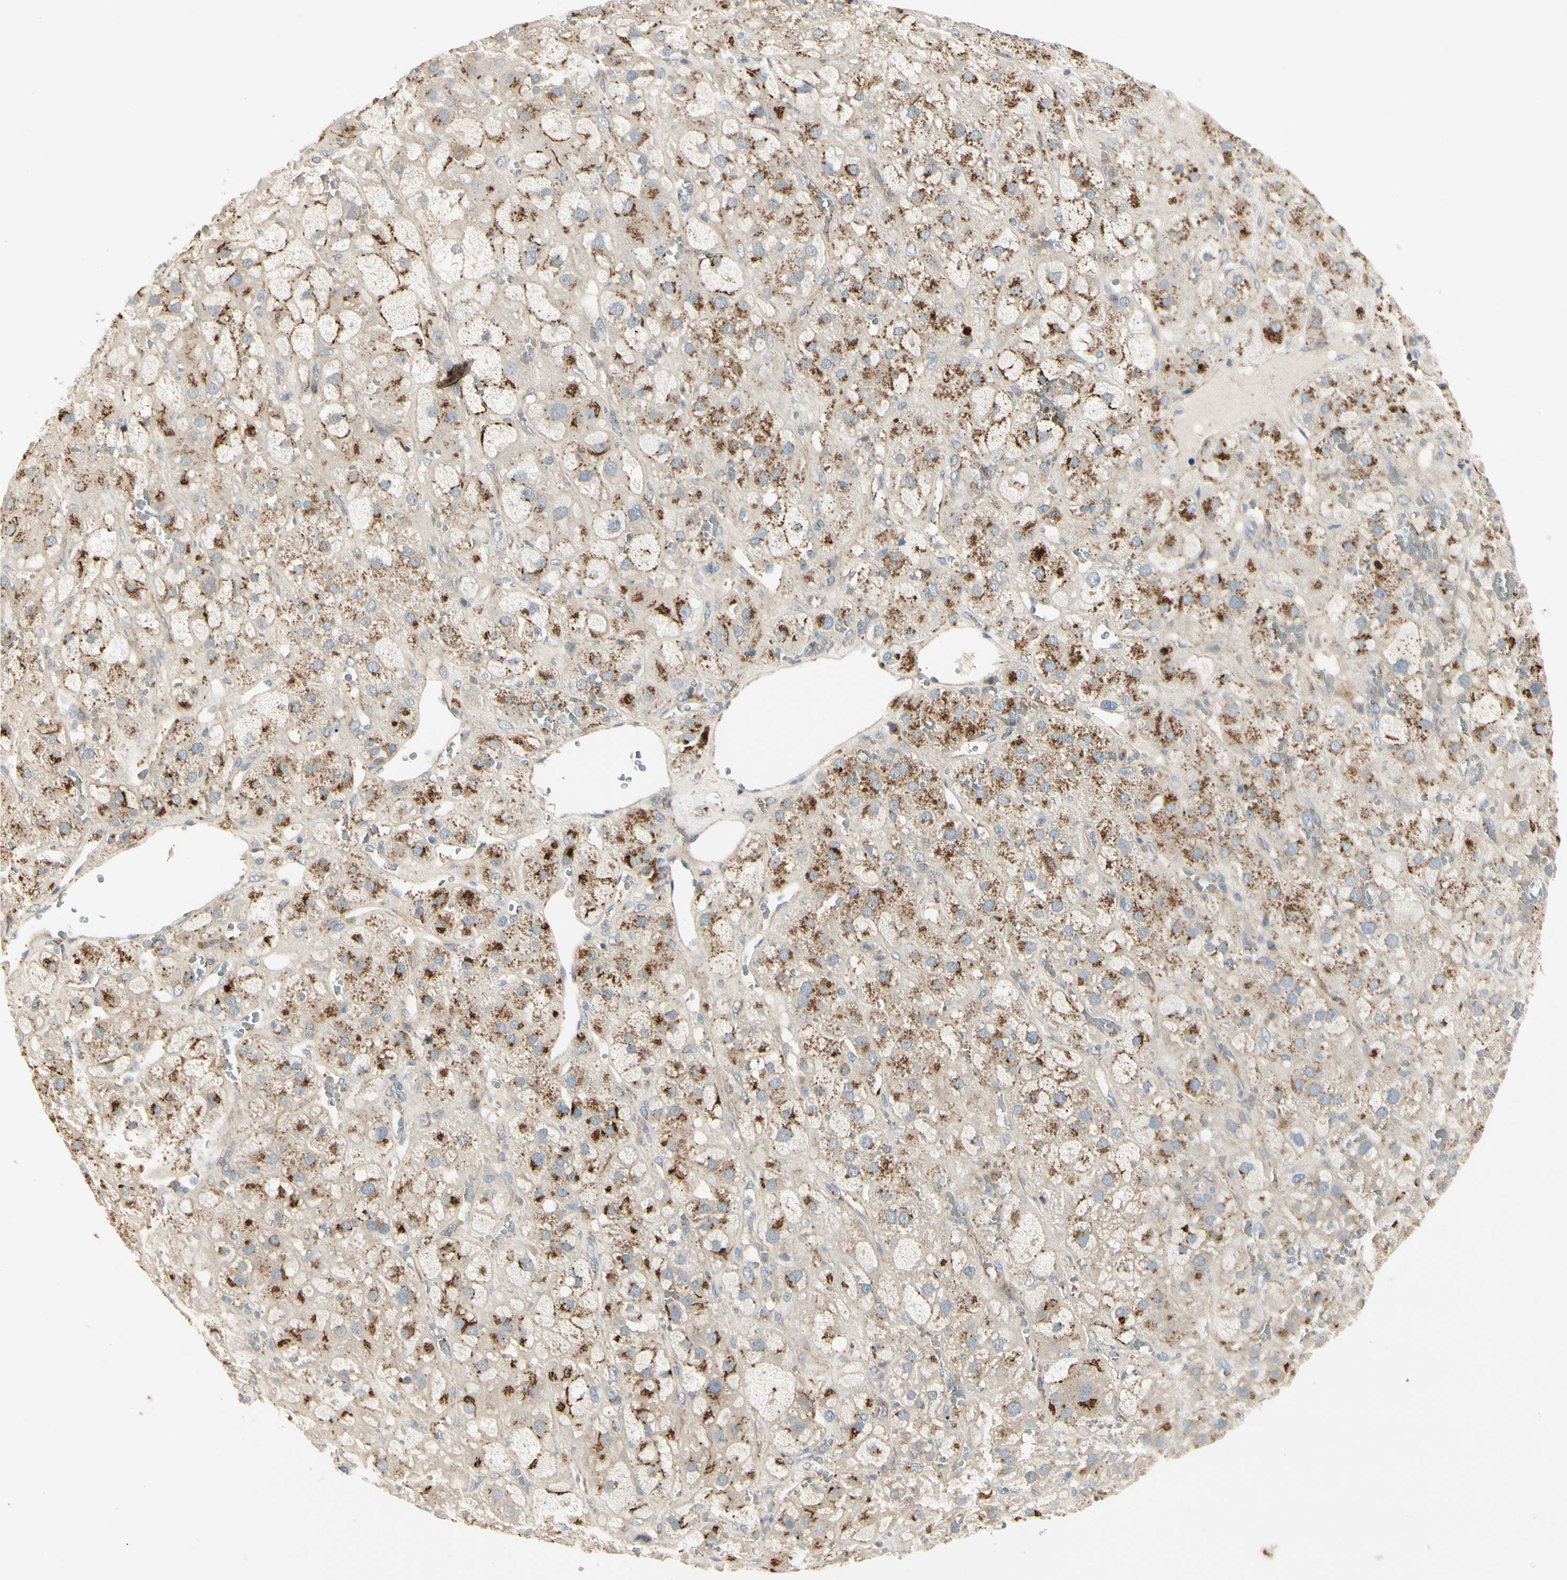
{"staining": {"intensity": "strong", "quantity": ">75%", "location": "cytoplasmic/membranous"}, "tissue": "adrenal gland", "cell_type": "Glandular cells", "image_type": "normal", "snomed": [{"axis": "morphology", "description": "Normal tissue, NOS"}, {"axis": "topography", "description": "Adrenal gland"}], "caption": "An image of human adrenal gland stained for a protein reveals strong cytoplasmic/membranous brown staining in glandular cells. The staining was performed using DAB to visualize the protein expression in brown, while the nuclei were stained in blue with hematoxylin (Magnification: 20x).", "gene": "ABCA3", "patient": {"sex": "female", "age": 47}}